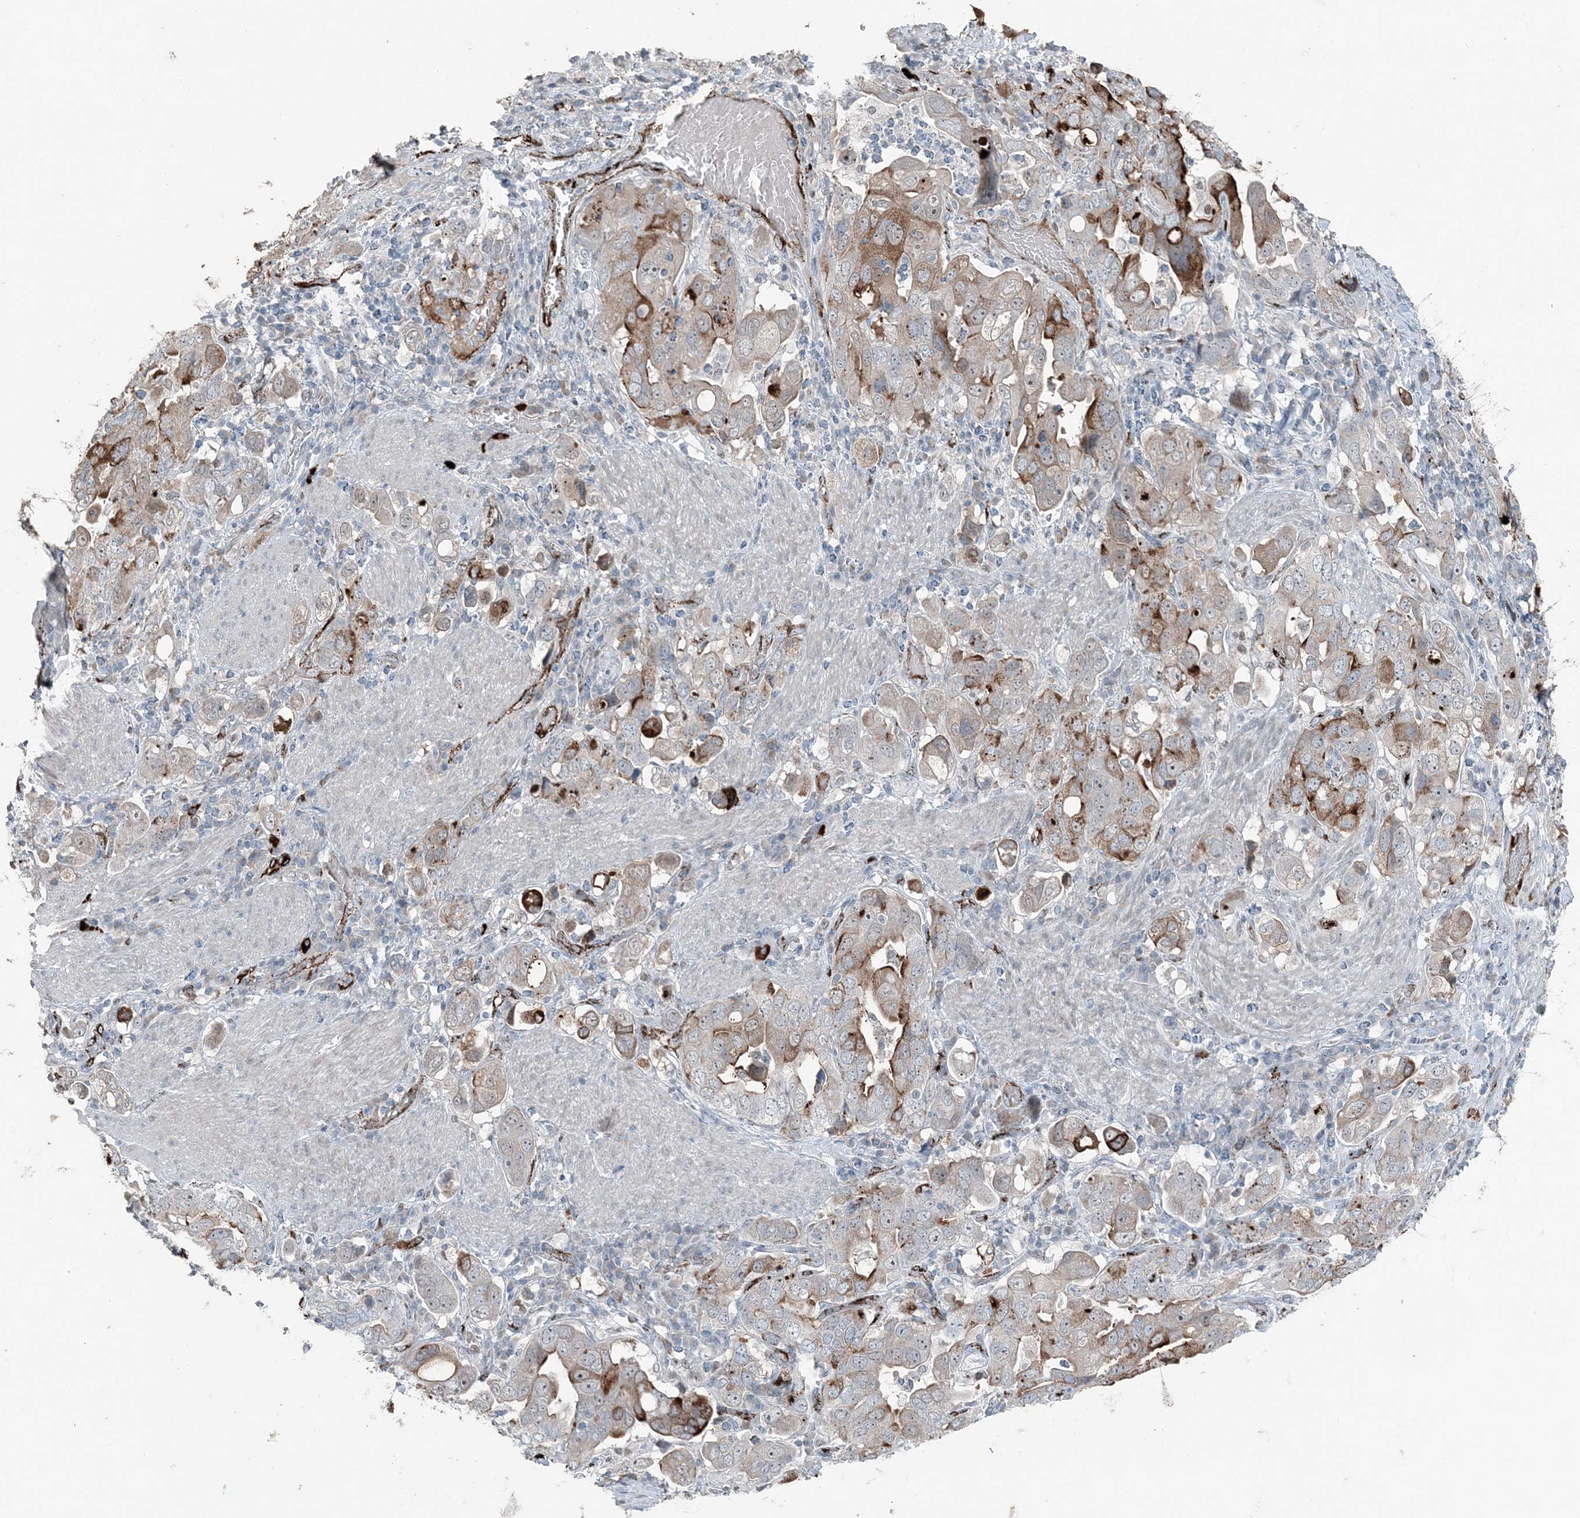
{"staining": {"intensity": "moderate", "quantity": "25%-75%", "location": "cytoplasmic/membranous"}, "tissue": "stomach cancer", "cell_type": "Tumor cells", "image_type": "cancer", "snomed": [{"axis": "morphology", "description": "Adenocarcinoma, NOS"}, {"axis": "topography", "description": "Stomach, upper"}], "caption": "DAB immunohistochemical staining of human stomach adenocarcinoma reveals moderate cytoplasmic/membranous protein positivity in approximately 25%-75% of tumor cells.", "gene": "ELOVL7", "patient": {"sex": "male", "age": 62}}